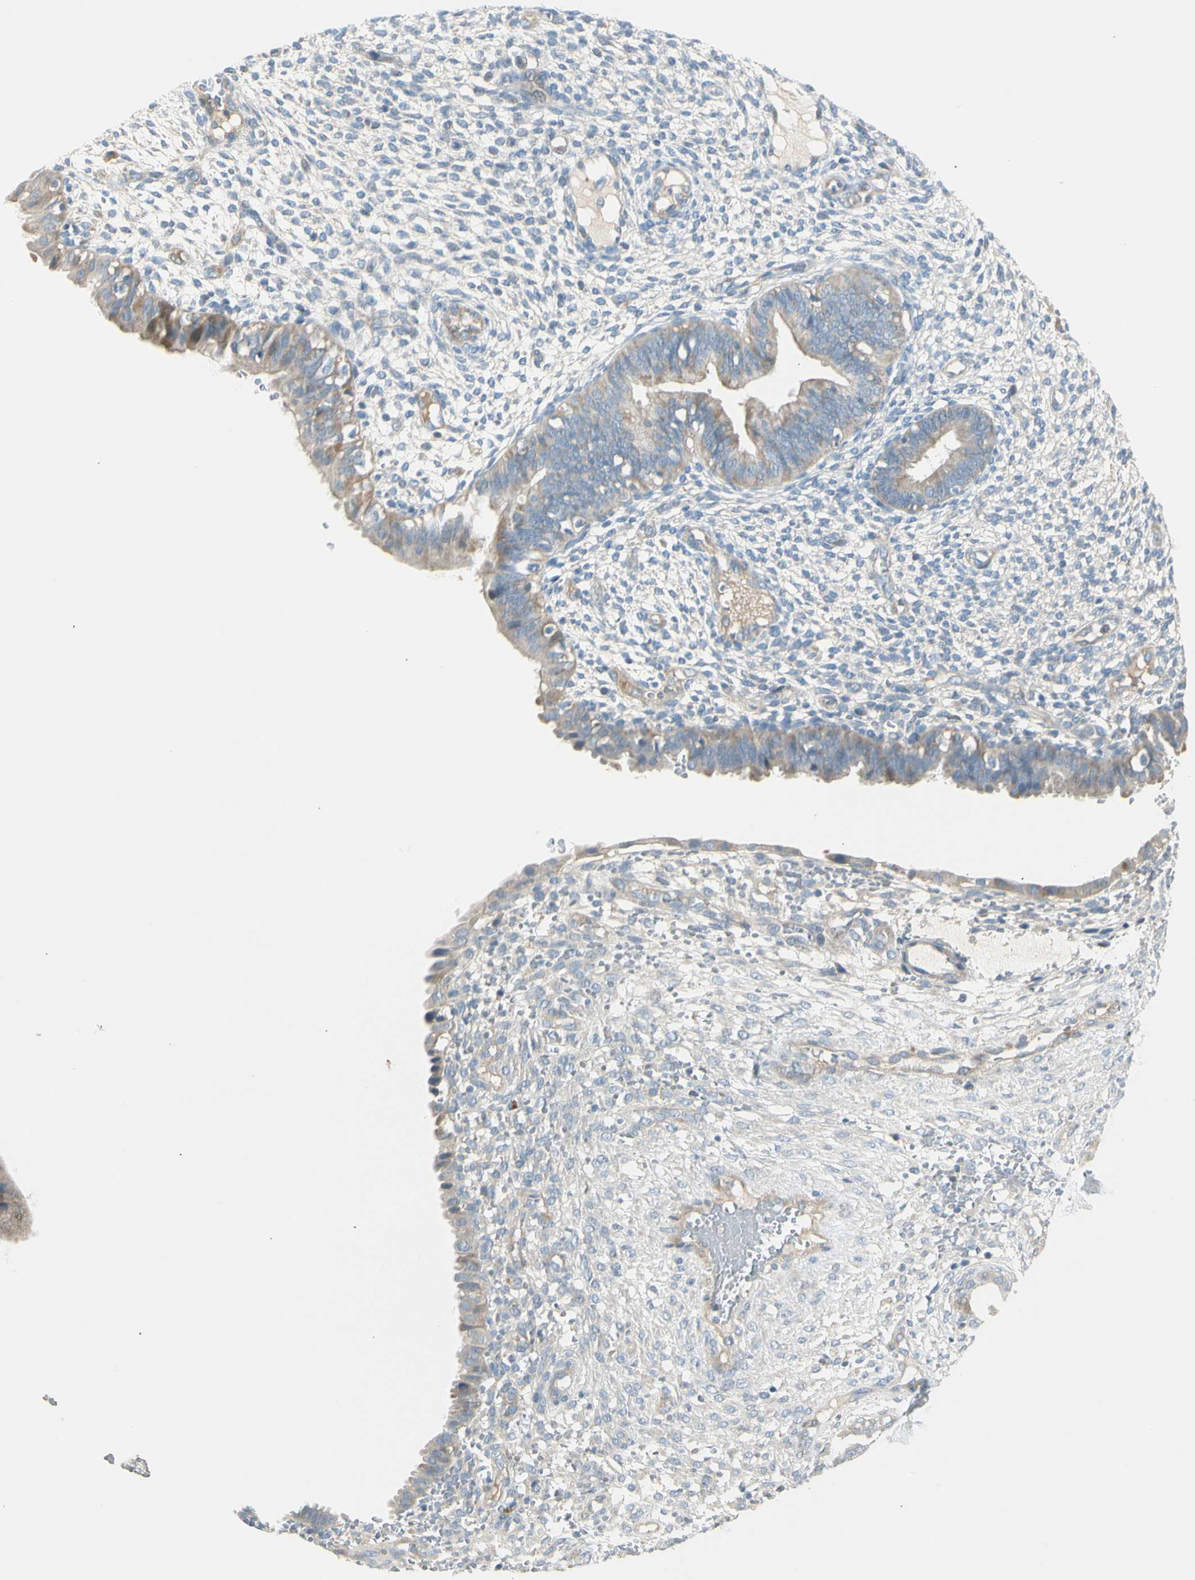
{"staining": {"intensity": "negative", "quantity": "none", "location": "none"}, "tissue": "endometrium", "cell_type": "Cells in endometrial stroma", "image_type": "normal", "snomed": [{"axis": "morphology", "description": "Normal tissue, NOS"}, {"axis": "topography", "description": "Endometrium"}], "caption": "Protein analysis of benign endometrium reveals no significant staining in cells in endometrial stroma.", "gene": "ADGRA3", "patient": {"sex": "female", "age": 61}}